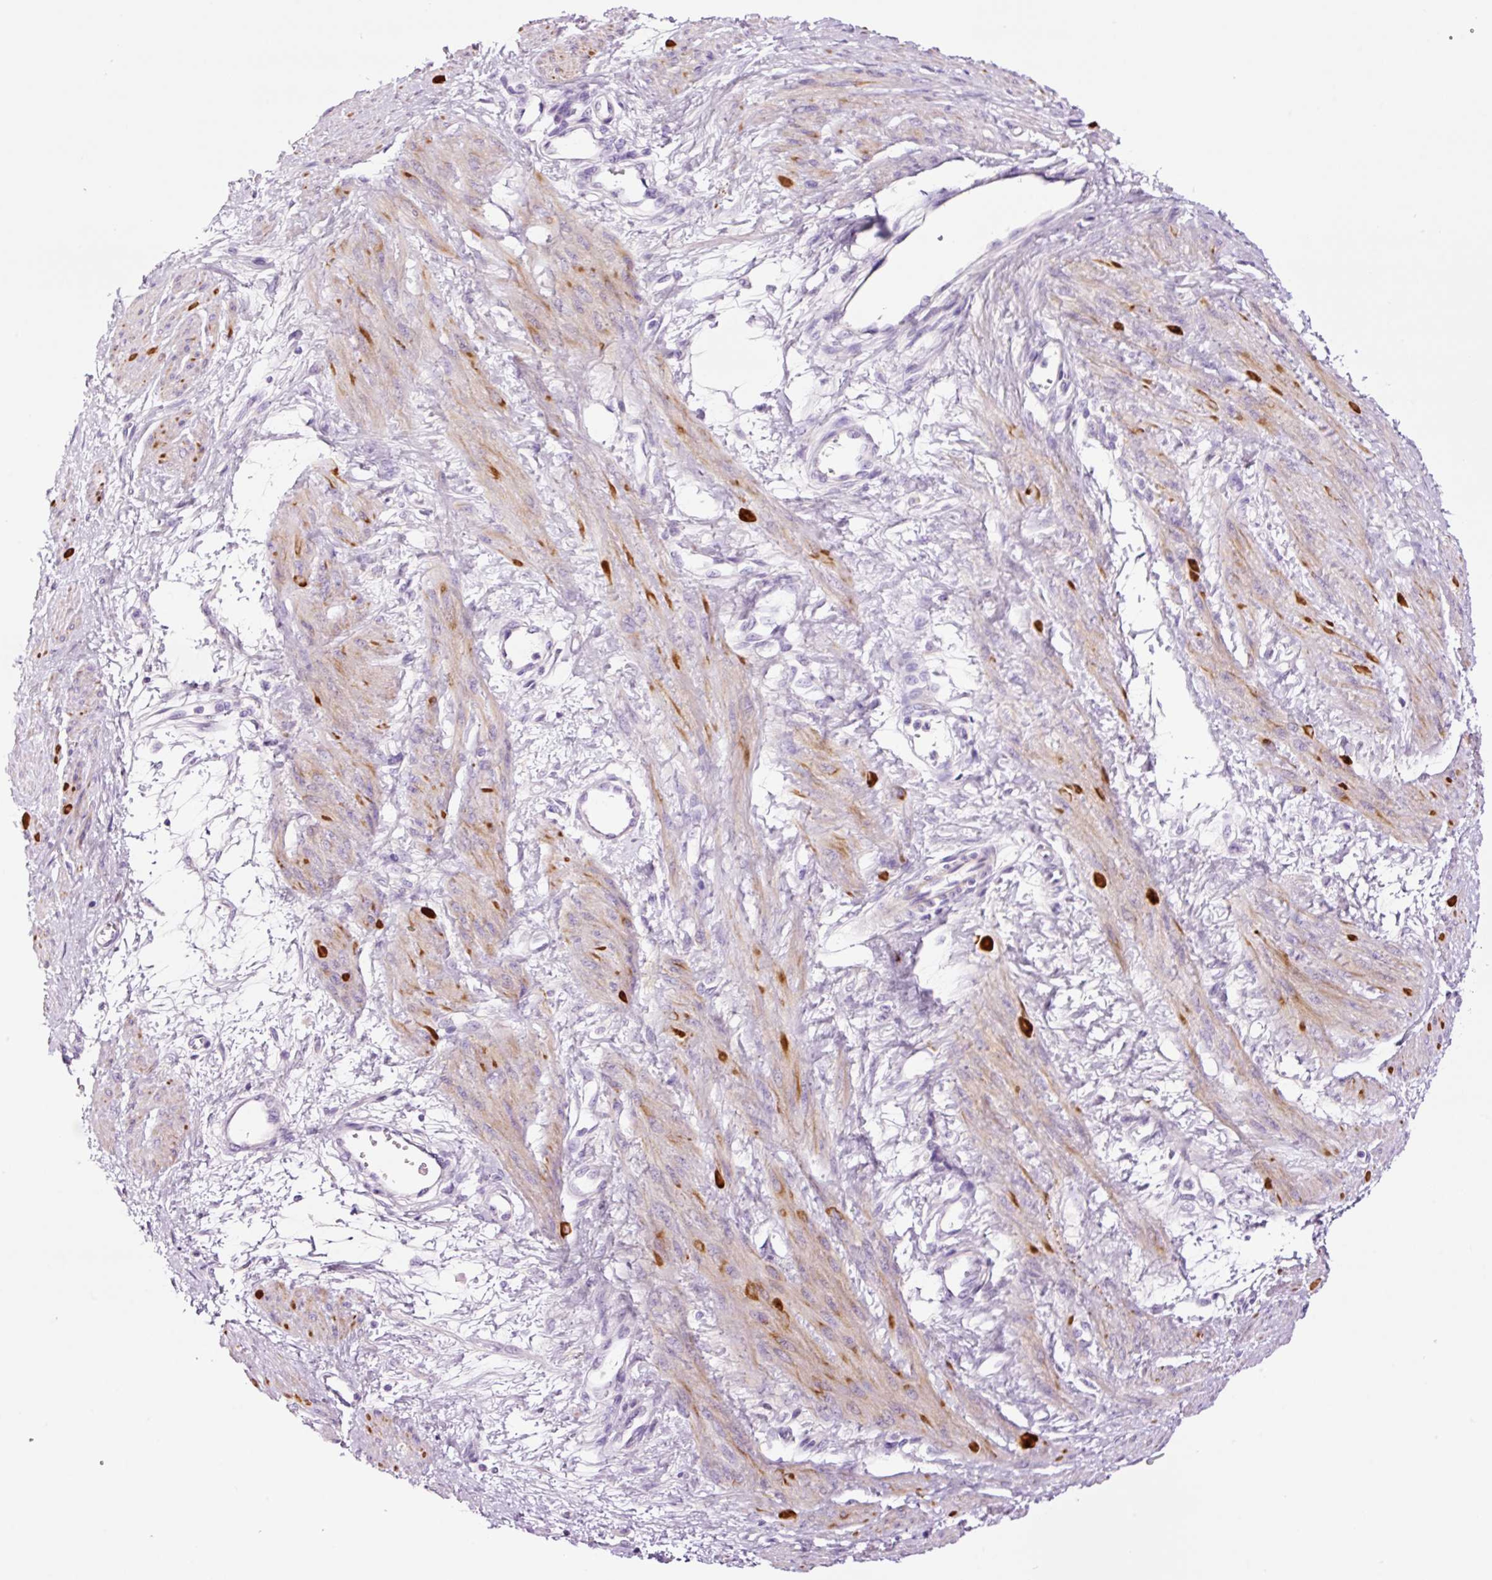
{"staining": {"intensity": "moderate", "quantity": "25%-75%", "location": "cytoplasmic/membranous"}, "tissue": "smooth muscle", "cell_type": "Smooth muscle cells", "image_type": "normal", "snomed": [{"axis": "morphology", "description": "Normal tissue, NOS"}, {"axis": "topography", "description": "Smooth muscle"}, {"axis": "topography", "description": "Uterus"}], "caption": "Immunohistochemistry (IHC) histopathology image of benign smooth muscle: human smooth muscle stained using IHC displays medium levels of moderate protein expression localized specifically in the cytoplasmic/membranous of smooth muscle cells, appearing as a cytoplasmic/membranous brown color.", "gene": "PAM", "patient": {"sex": "female", "age": 39}}